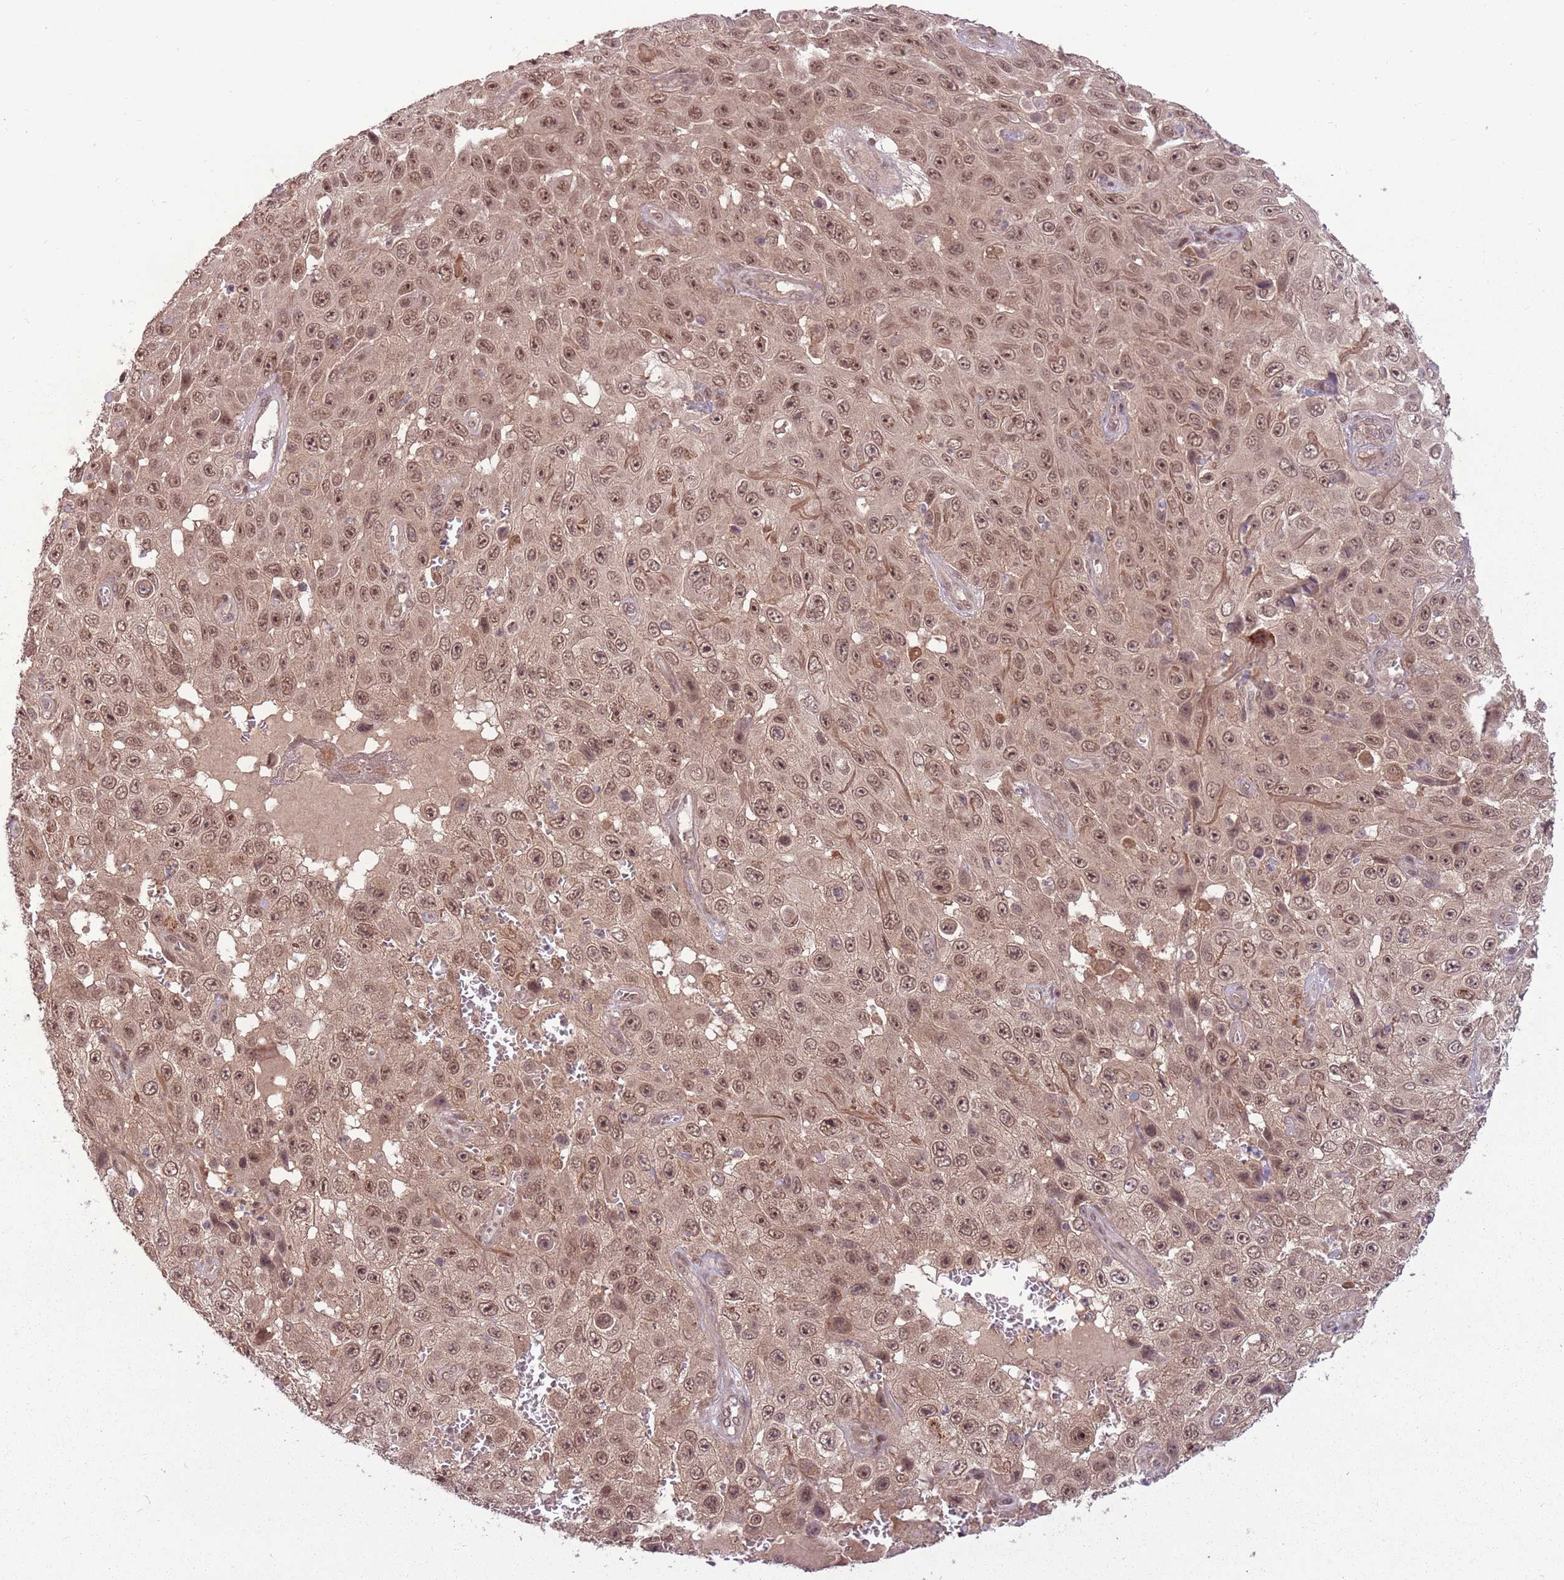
{"staining": {"intensity": "moderate", "quantity": ">75%", "location": "nuclear"}, "tissue": "skin cancer", "cell_type": "Tumor cells", "image_type": "cancer", "snomed": [{"axis": "morphology", "description": "Squamous cell carcinoma, NOS"}, {"axis": "topography", "description": "Skin"}], "caption": "Tumor cells exhibit moderate nuclear expression in about >75% of cells in skin squamous cell carcinoma.", "gene": "ADAMTS3", "patient": {"sex": "male", "age": 82}}